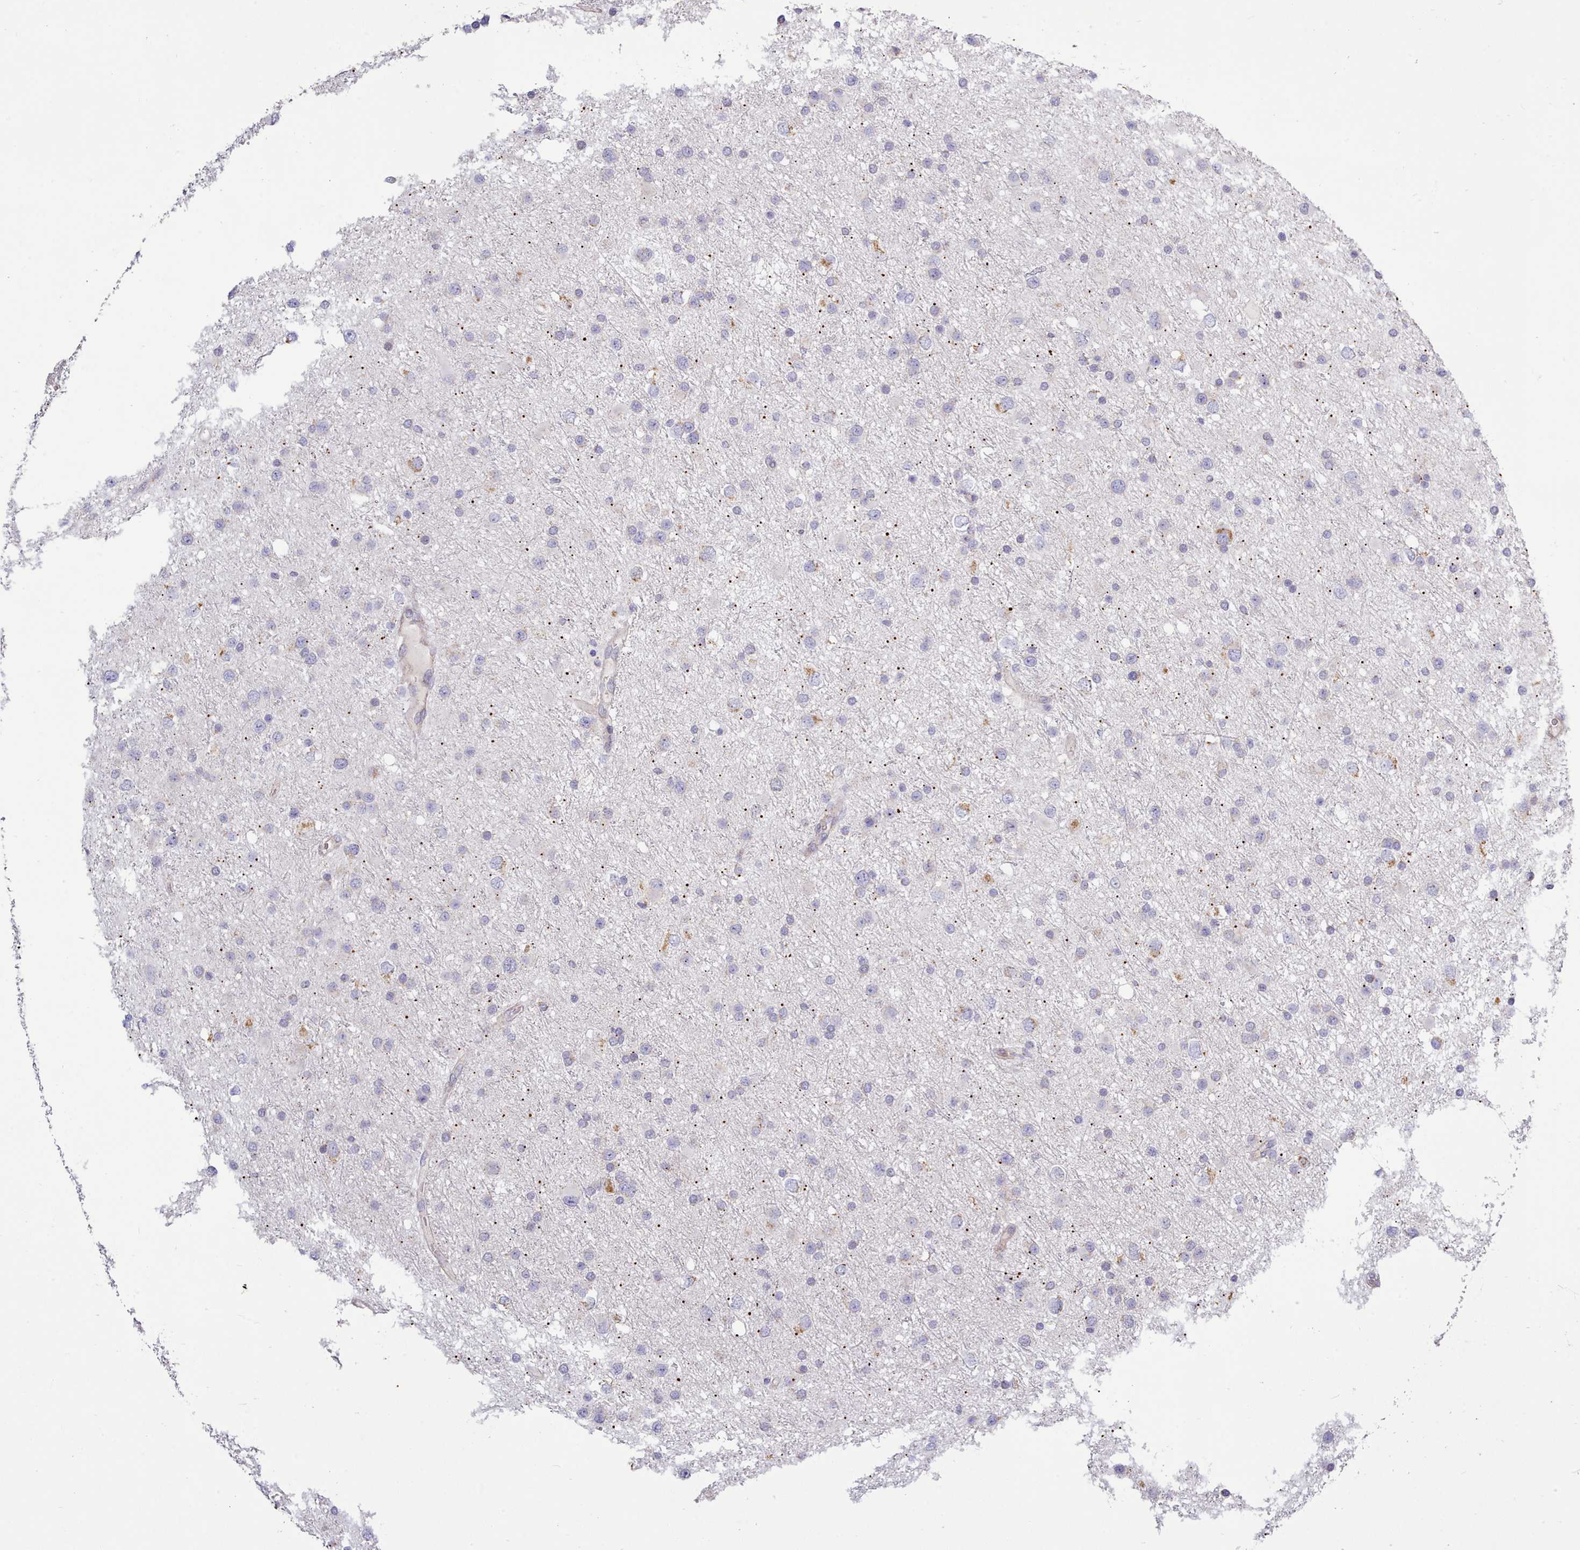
{"staining": {"intensity": "moderate", "quantity": "<25%", "location": "cytoplasmic/membranous"}, "tissue": "glioma", "cell_type": "Tumor cells", "image_type": "cancer", "snomed": [{"axis": "morphology", "description": "Glioma, malignant, Low grade"}, {"axis": "topography", "description": "Brain"}], "caption": "High-magnification brightfield microscopy of glioma stained with DAB (3,3'-diaminobenzidine) (brown) and counterstained with hematoxylin (blue). tumor cells exhibit moderate cytoplasmic/membranous expression is present in about<25% of cells.", "gene": "MRPL21", "patient": {"sex": "female", "age": 32}}